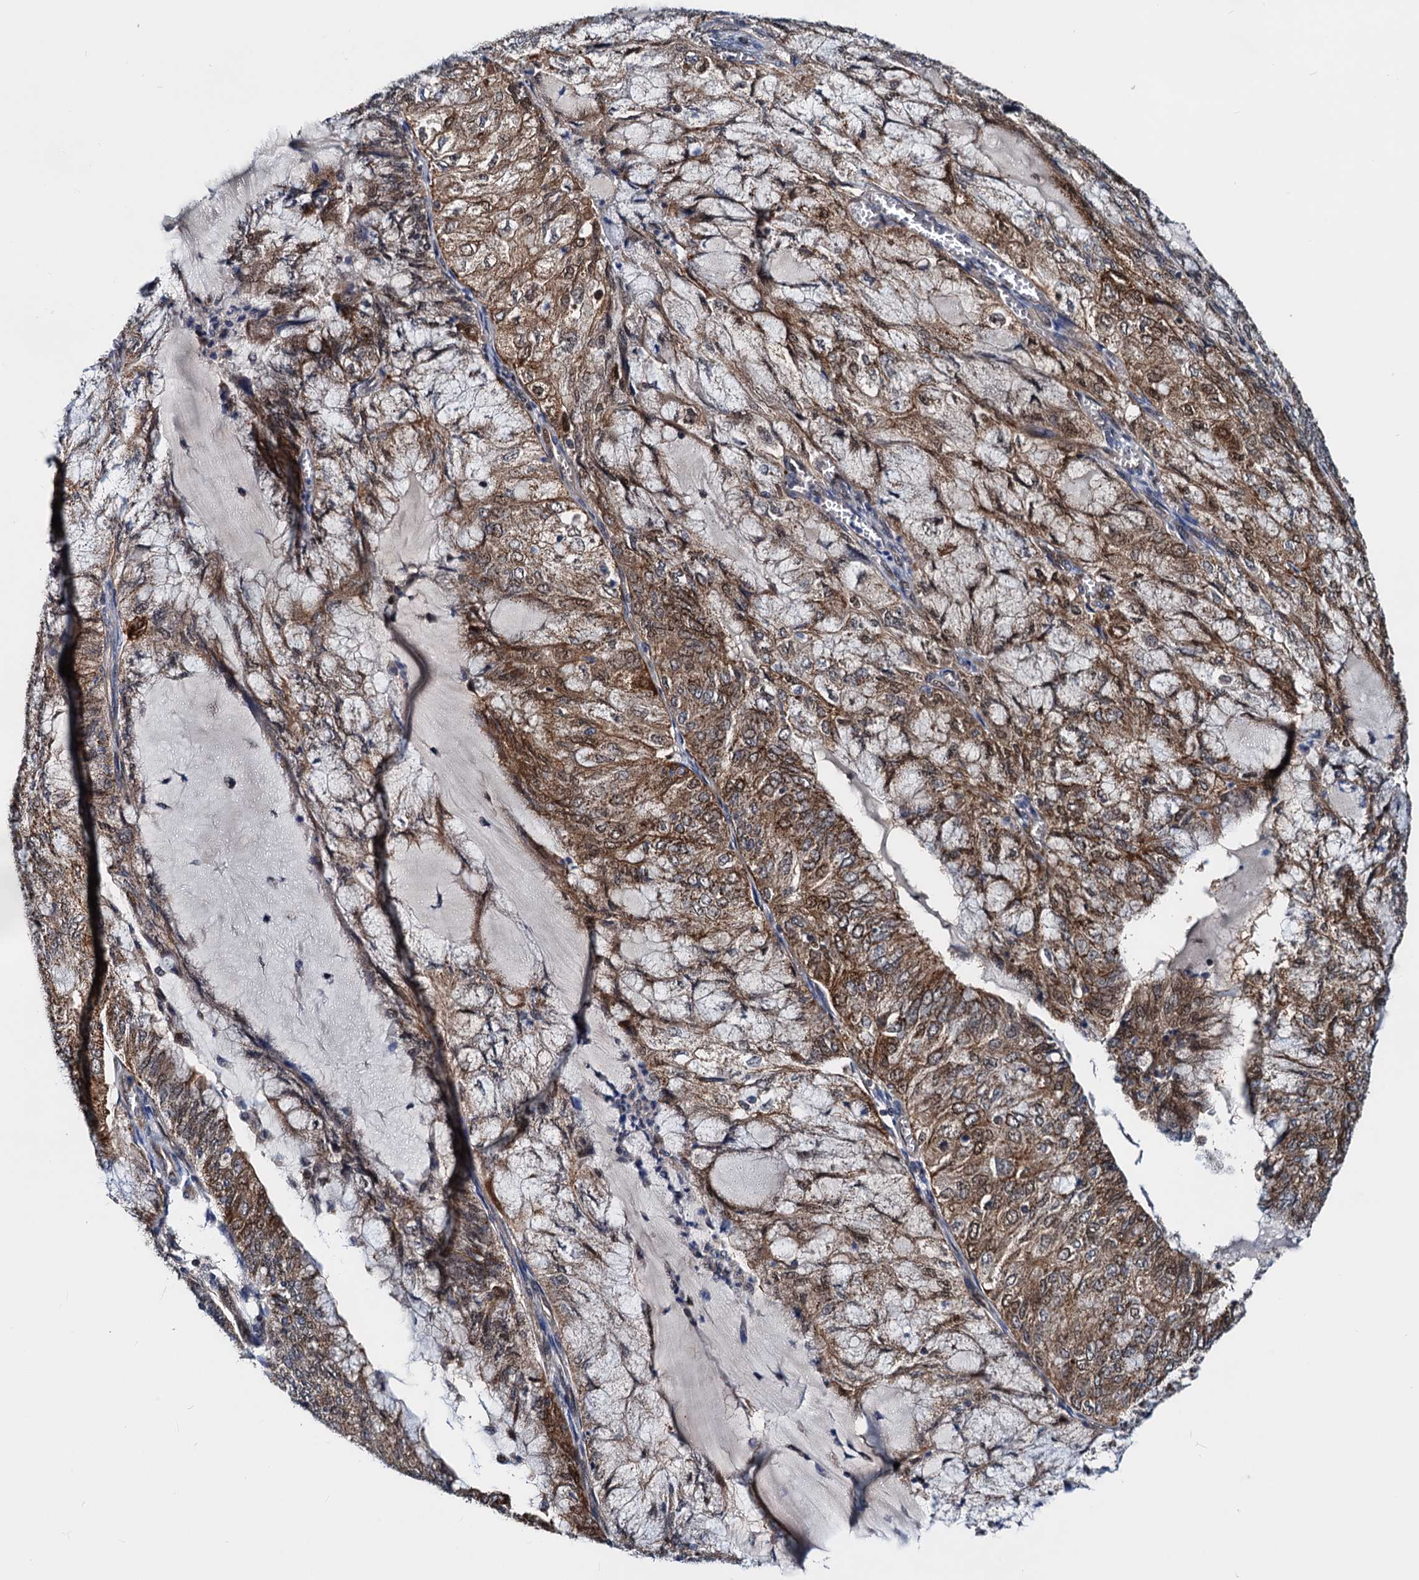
{"staining": {"intensity": "strong", "quantity": ">75%", "location": "cytoplasmic/membranous"}, "tissue": "endometrial cancer", "cell_type": "Tumor cells", "image_type": "cancer", "snomed": [{"axis": "morphology", "description": "Adenocarcinoma, NOS"}, {"axis": "topography", "description": "Endometrium"}], "caption": "DAB immunohistochemical staining of human endometrial cancer (adenocarcinoma) shows strong cytoplasmic/membranous protein expression in about >75% of tumor cells.", "gene": "COA4", "patient": {"sex": "female", "age": 81}}